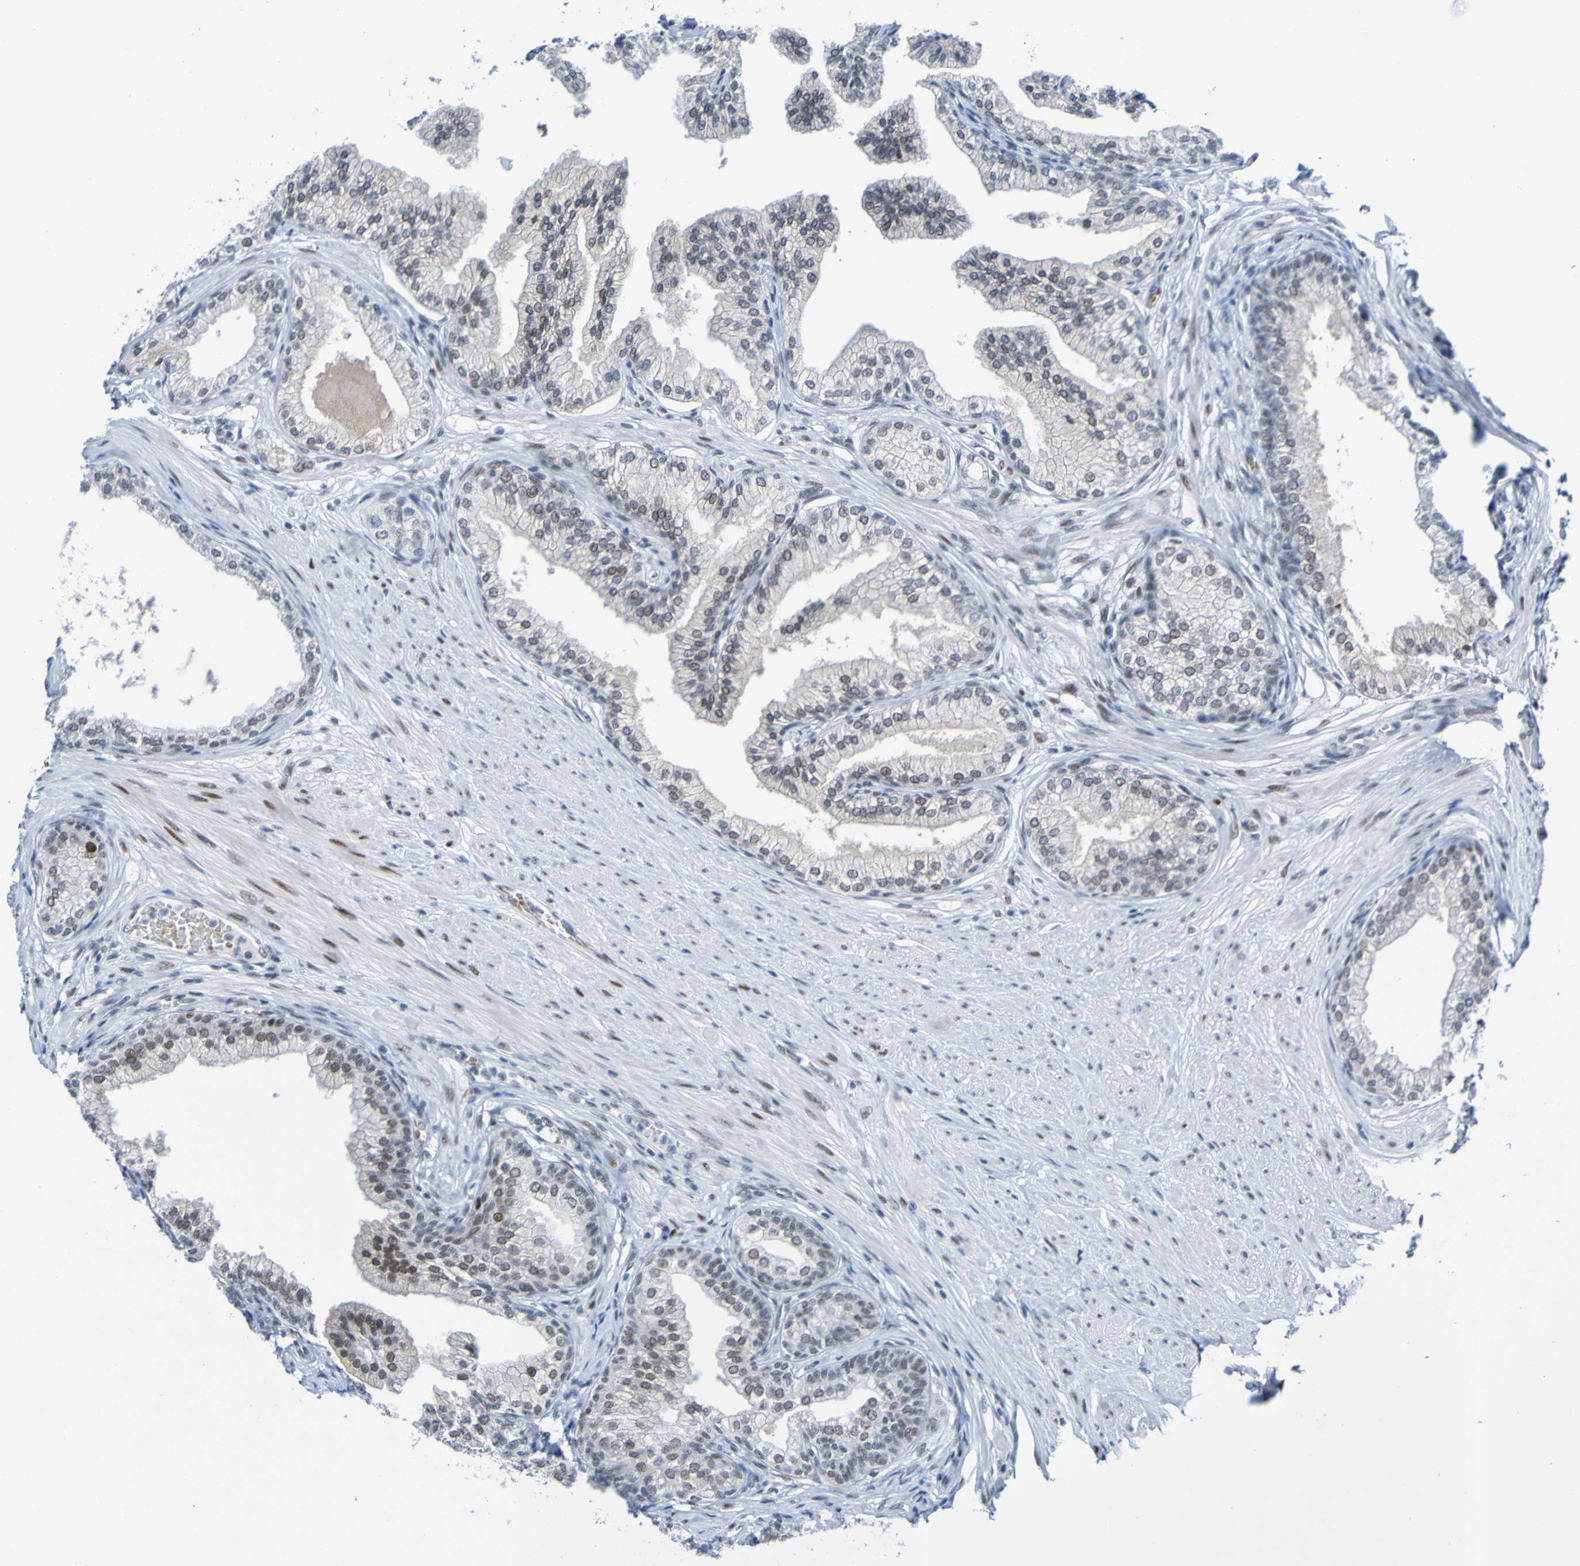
{"staining": {"intensity": "moderate", "quantity": "25%-75%", "location": "nuclear"}, "tissue": "prostate", "cell_type": "Glandular cells", "image_type": "normal", "snomed": [{"axis": "morphology", "description": "Normal tissue, NOS"}, {"axis": "morphology", "description": "Urothelial carcinoma, Low grade"}, {"axis": "topography", "description": "Urinary bladder"}, {"axis": "topography", "description": "Prostate"}], "caption": "This is a micrograph of immunohistochemistry (IHC) staining of unremarkable prostate, which shows moderate expression in the nuclear of glandular cells.", "gene": "PCGF1", "patient": {"sex": "male", "age": 60}}